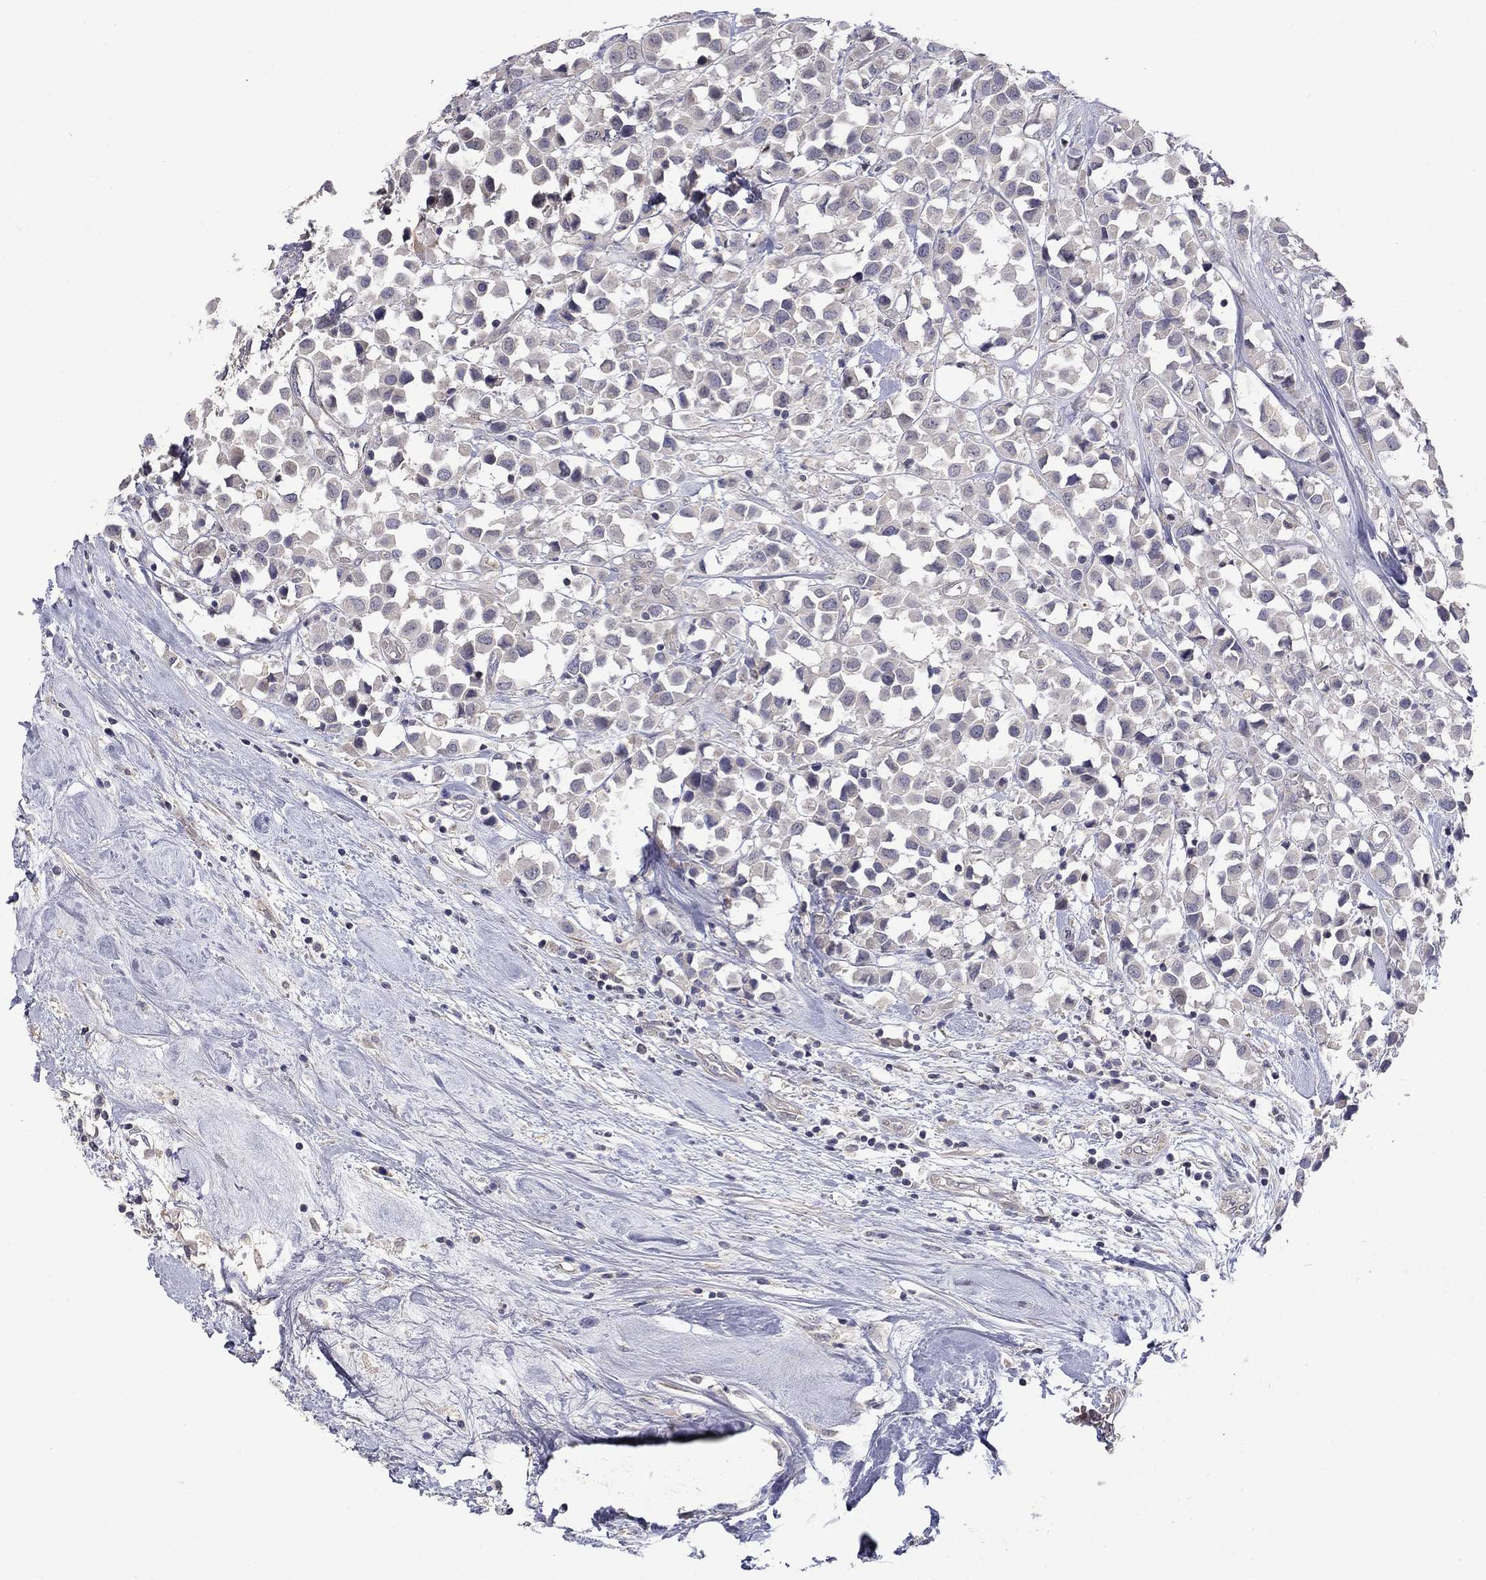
{"staining": {"intensity": "negative", "quantity": "none", "location": "none"}, "tissue": "breast cancer", "cell_type": "Tumor cells", "image_type": "cancer", "snomed": [{"axis": "morphology", "description": "Duct carcinoma"}, {"axis": "topography", "description": "Breast"}], "caption": "Immunohistochemistry (IHC) micrograph of neoplastic tissue: human breast cancer stained with DAB (3,3'-diaminobenzidine) exhibits no significant protein expression in tumor cells. (DAB immunohistochemistry with hematoxylin counter stain).", "gene": "SLC39A14", "patient": {"sex": "female", "age": 61}}